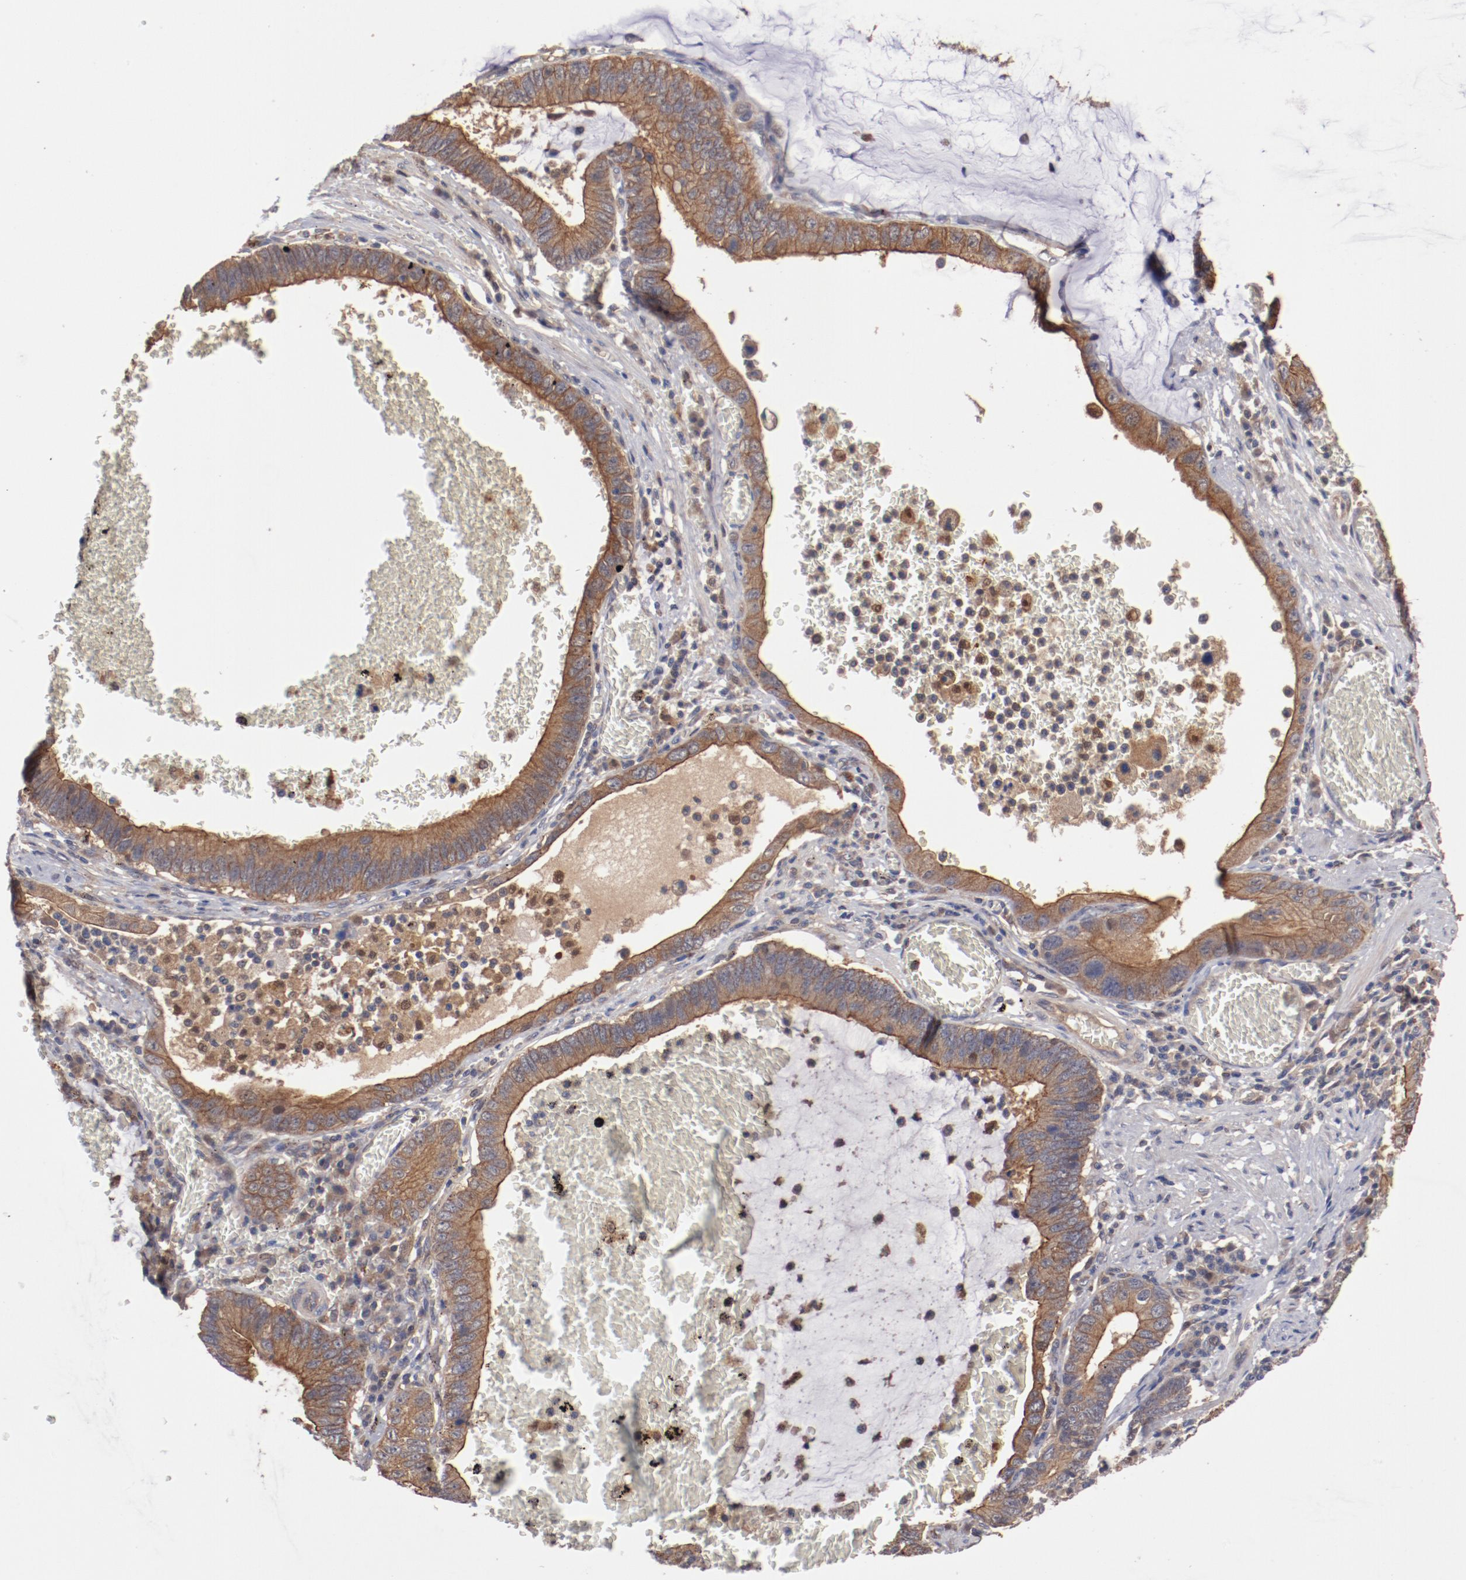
{"staining": {"intensity": "moderate", "quantity": ">75%", "location": "cytoplasmic/membranous"}, "tissue": "stomach cancer", "cell_type": "Tumor cells", "image_type": "cancer", "snomed": [{"axis": "morphology", "description": "Adenocarcinoma, NOS"}, {"axis": "topography", "description": "Stomach"}, {"axis": "topography", "description": "Gastric cardia"}], "caption": "Immunohistochemical staining of human adenocarcinoma (stomach) displays medium levels of moderate cytoplasmic/membranous positivity in approximately >75% of tumor cells. Ihc stains the protein in brown and the nuclei are stained blue.", "gene": "DNAAF2", "patient": {"sex": "male", "age": 59}}